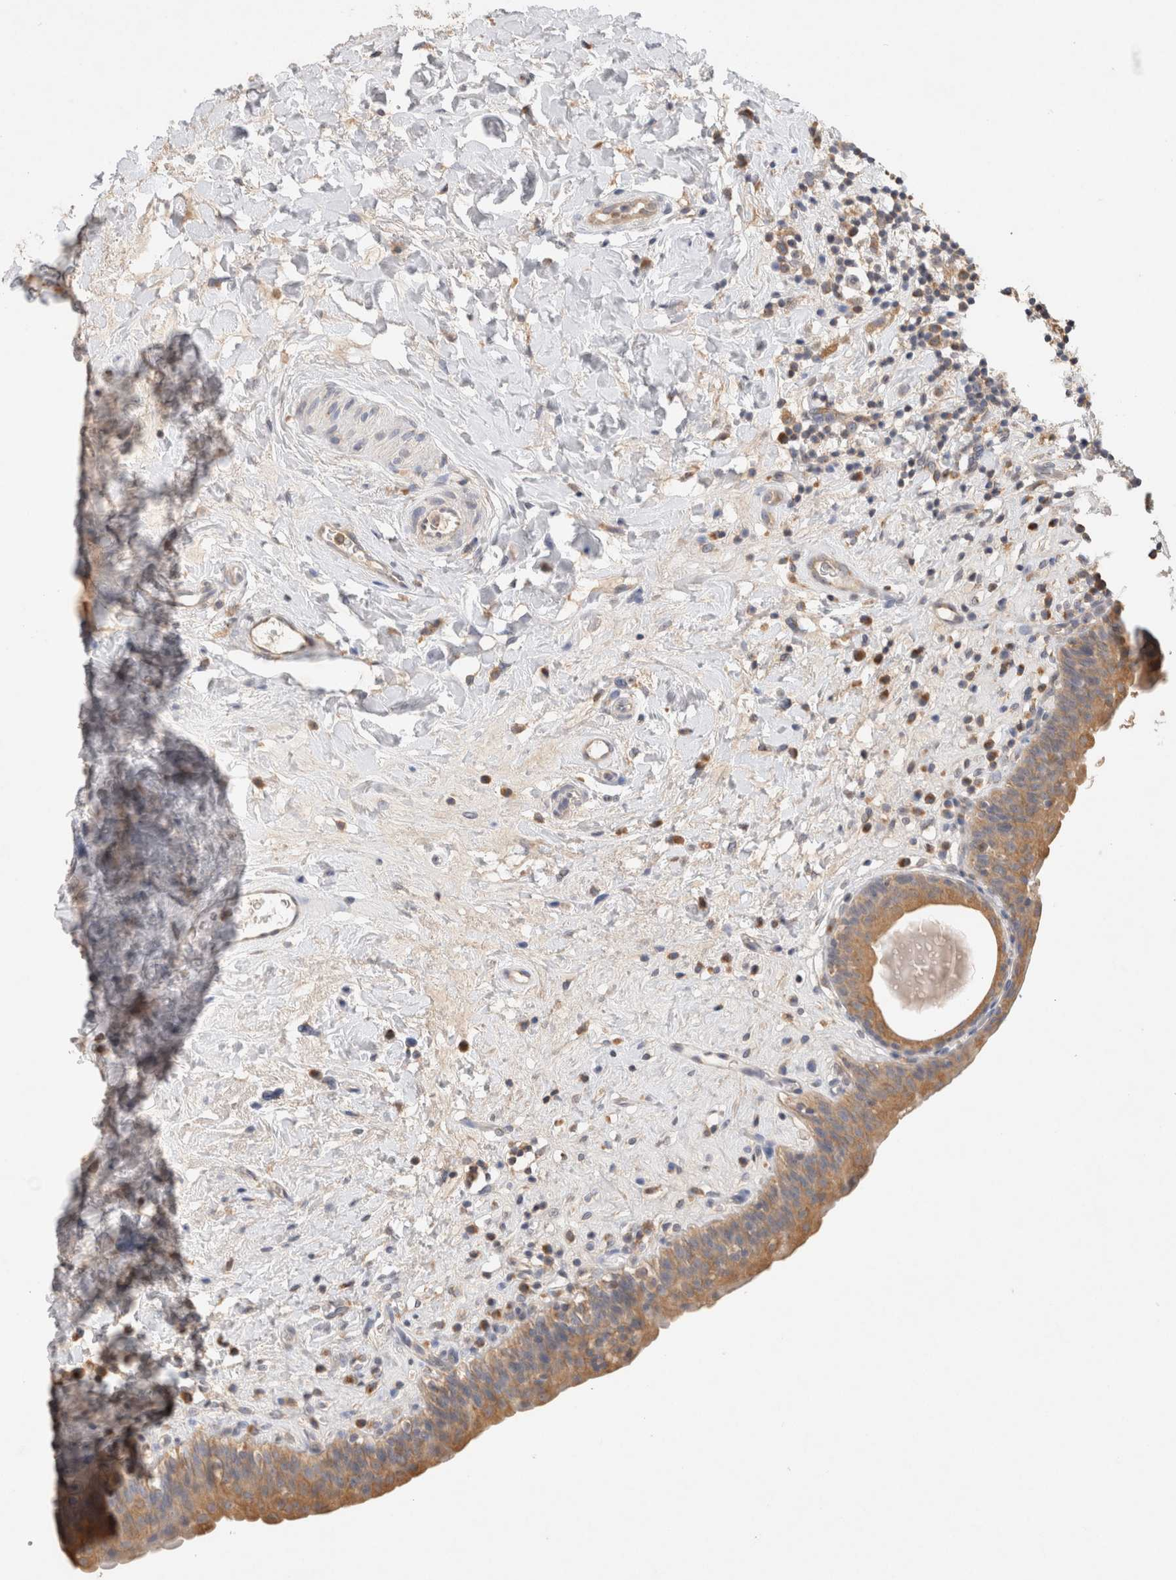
{"staining": {"intensity": "moderate", "quantity": ">75%", "location": "cytoplasmic/membranous"}, "tissue": "urinary bladder", "cell_type": "Urothelial cells", "image_type": "normal", "snomed": [{"axis": "morphology", "description": "Normal tissue, NOS"}, {"axis": "topography", "description": "Urinary bladder"}], "caption": "Urinary bladder stained for a protein reveals moderate cytoplasmic/membranous positivity in urothelial cells. Immunohistochemistry stains the protein of interest in brown and the nuclei are stained blue.", "gene": "GAS1", "patient": {"sex": "male", "age": 83}}